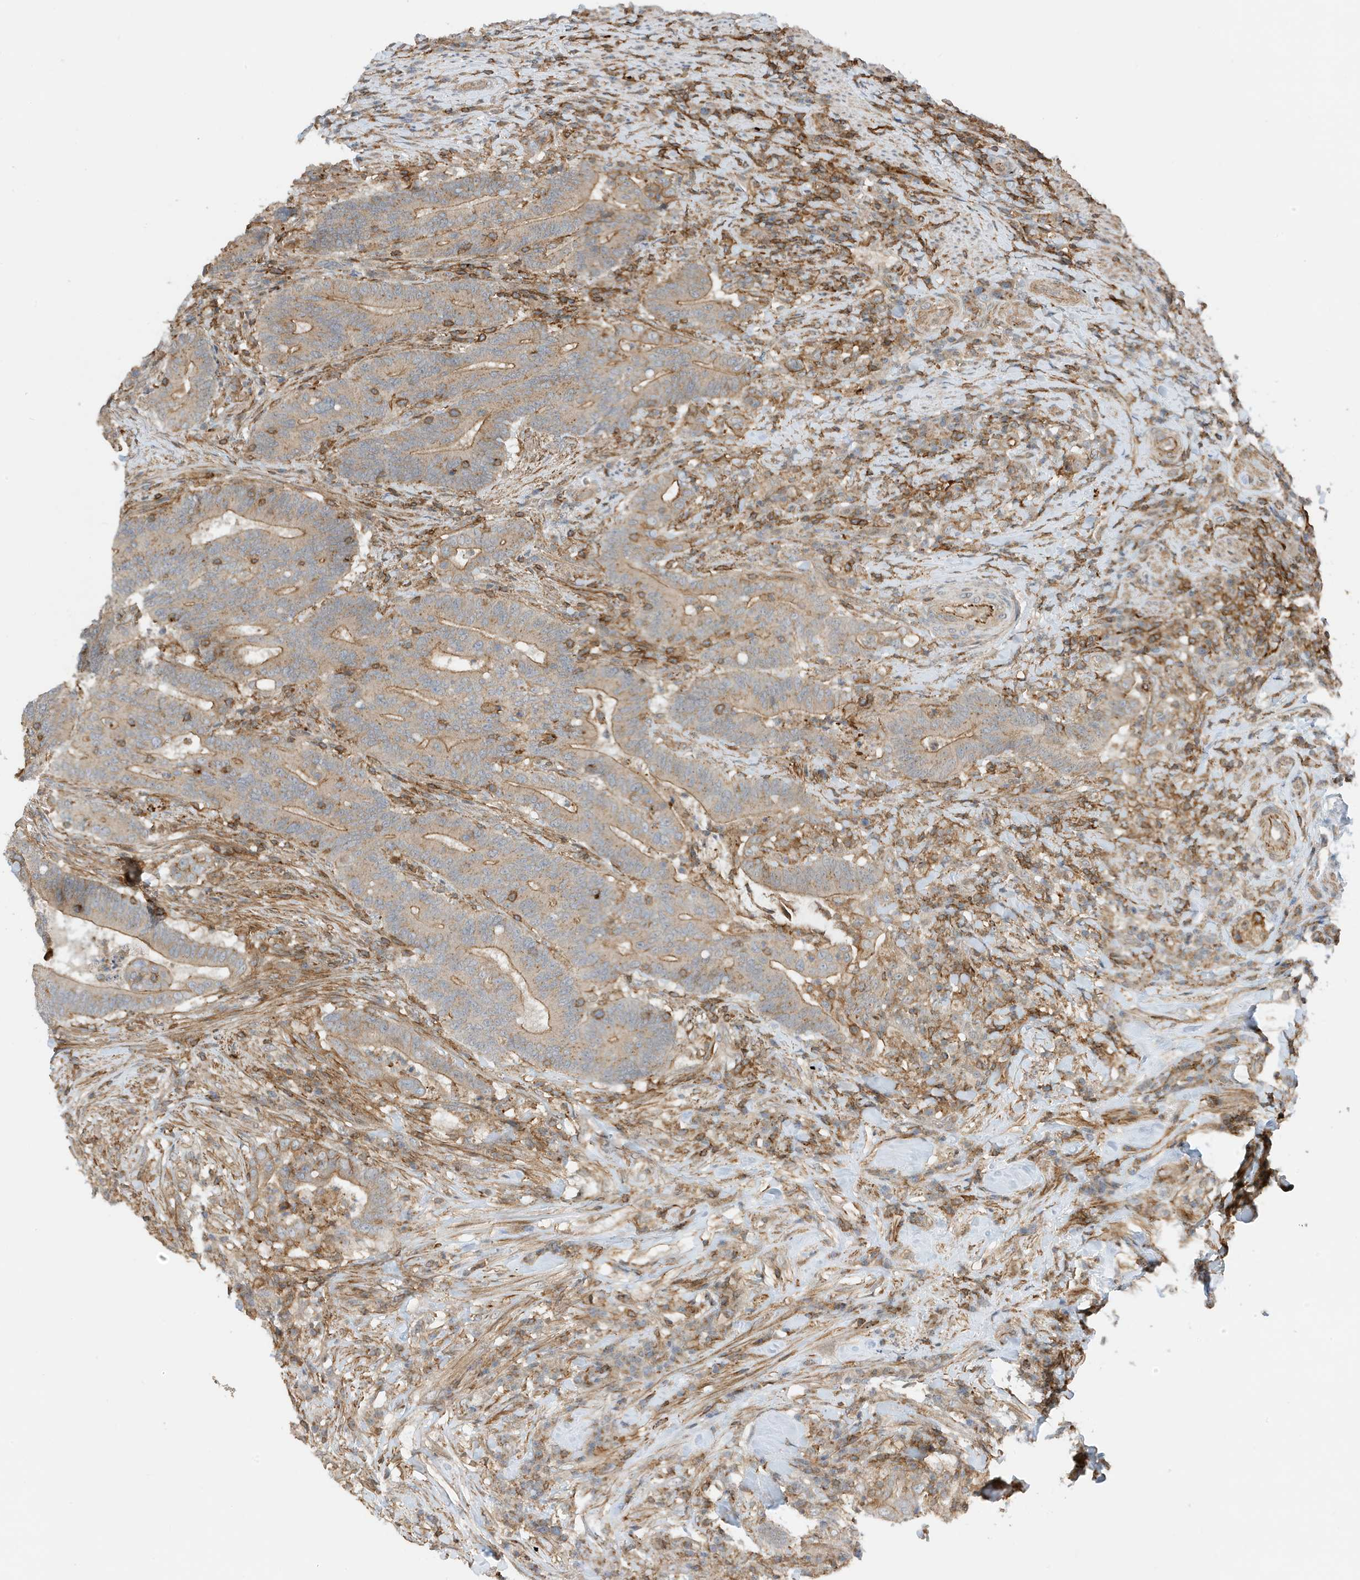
{"staining": {"intensity": "moderate", "quantity": "25%-75%", "location": "cytoplasmic/membranous"}, "tissue": "colorectal cancer", "cell_type": "Tumor cells", "image_type": "cancer", "snomed": [{"axis": "morphology", "description": "Adenocarcinoma, NOS"}, {"axis": "topography", "description": "Colon"}], "caption": "Immunohistochemistry of adenocarcinoma (colorectal) displays medium levels of moderate cytoplasmic/membranous staining in approximately 25%-75% of tumor cells.", "gene": "TATDN3", "patient": {"sex": "female", "age": 66}}